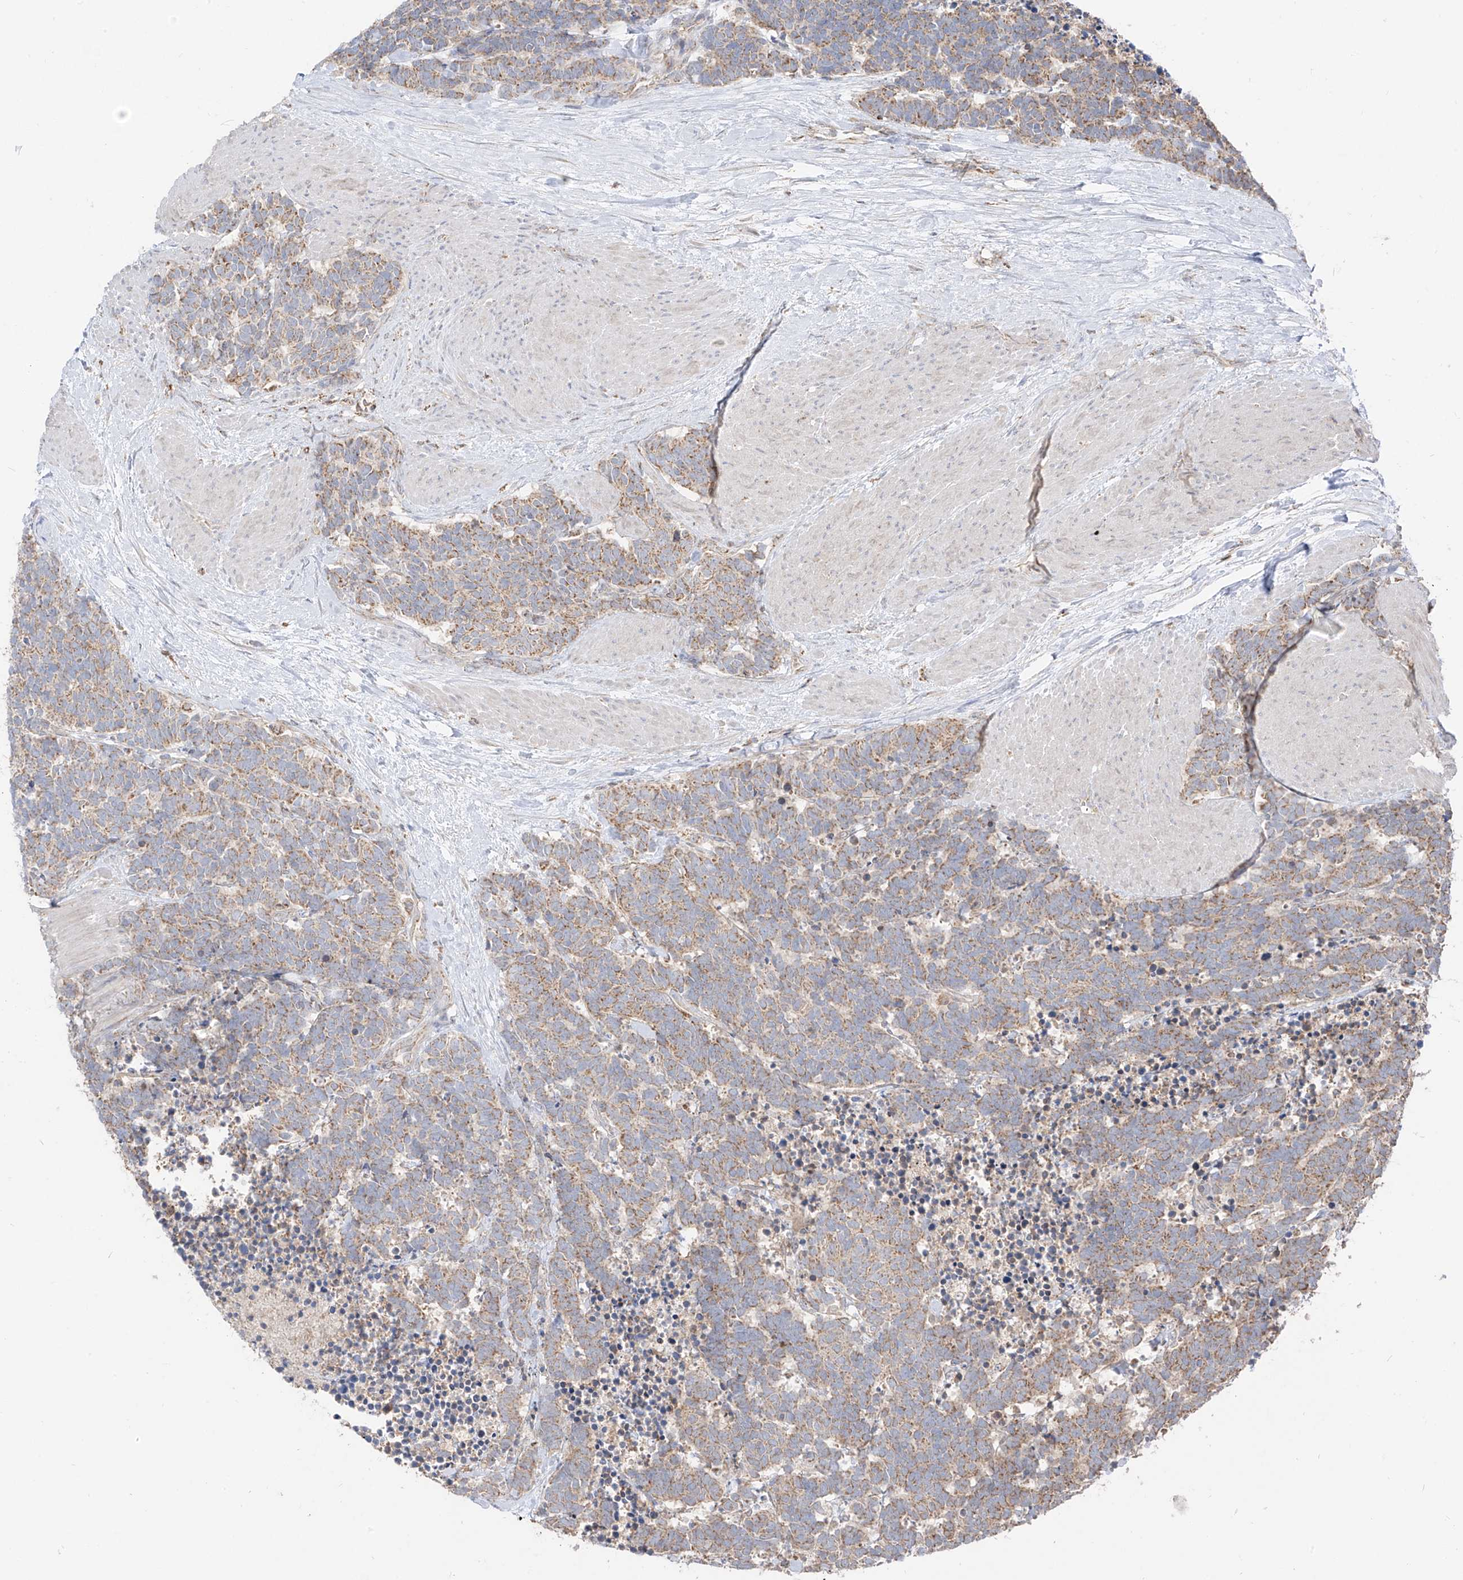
{"staining": {"intensity": "weak", "quantity": ">75%", "location": "cytoplasmic/membranous"}, "tissue": "carcinoid", "cell_type": "Tumor cells", "image_type": "cancer", "snomed": [{"axis": "morphology", "description": "Carcinoma, NOS"}, {"axis": "morphology", "description": "Carcinoid, malignant, NOS"}, {"axis": "topography", "description": "Urinary bladder"}], "caption": "Immunohistochemical staining of carcinoid demonstrates low levels of weak cytoplasmic/membranous protein positivity in approximately >75% of tumor cells.", "gene": "ETHE1", "patient": {"sex": "male", "age": 57}}